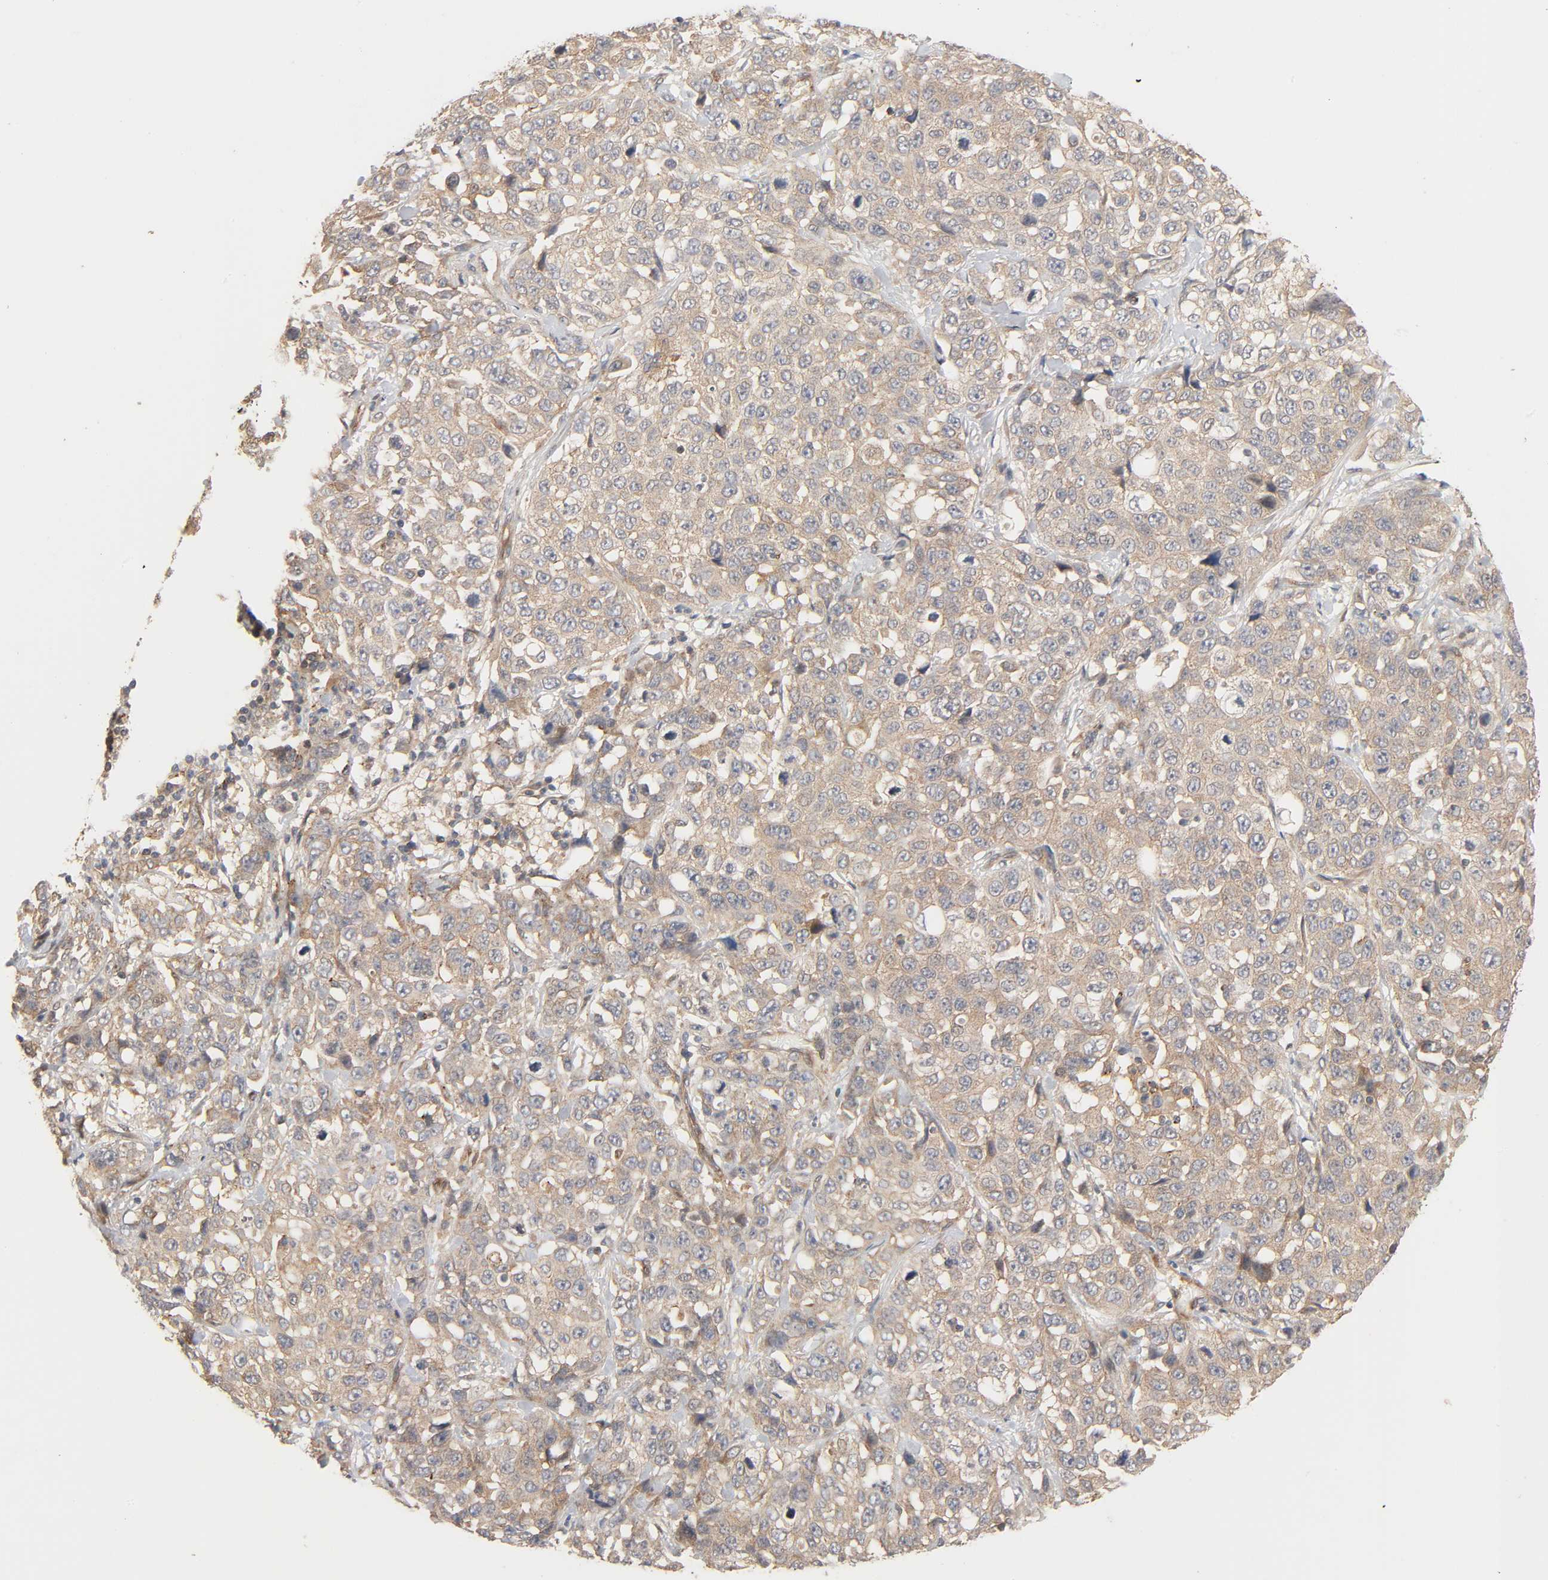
{"staining": {"intensity": "moderate", "quantity": ">75%", "location": "cytoplasmic/membranous"}, "tissue": "stomach cancer", "cell_type": "Tumor cells", "image_type": "cancer", "snomed": [{"axis": "morphology", "description": "Normal tissue, NOS"}, {"axis": "morphology", "description": "Adenocarcinoma, NOS"}, {"axis": "topography", "description": "Stomach"}], "caption": "Immunohistochemical staining of human stomach adenocarcinoma reveals medium levels of moderate cytoplasmic/membranous positivity in approximately >75% of tumor cells. (brown staining indicates protein expression, while blue staining denotes nuclei).", "gene": "NEMF", "patient": {"sex": "male", "age": 48}}